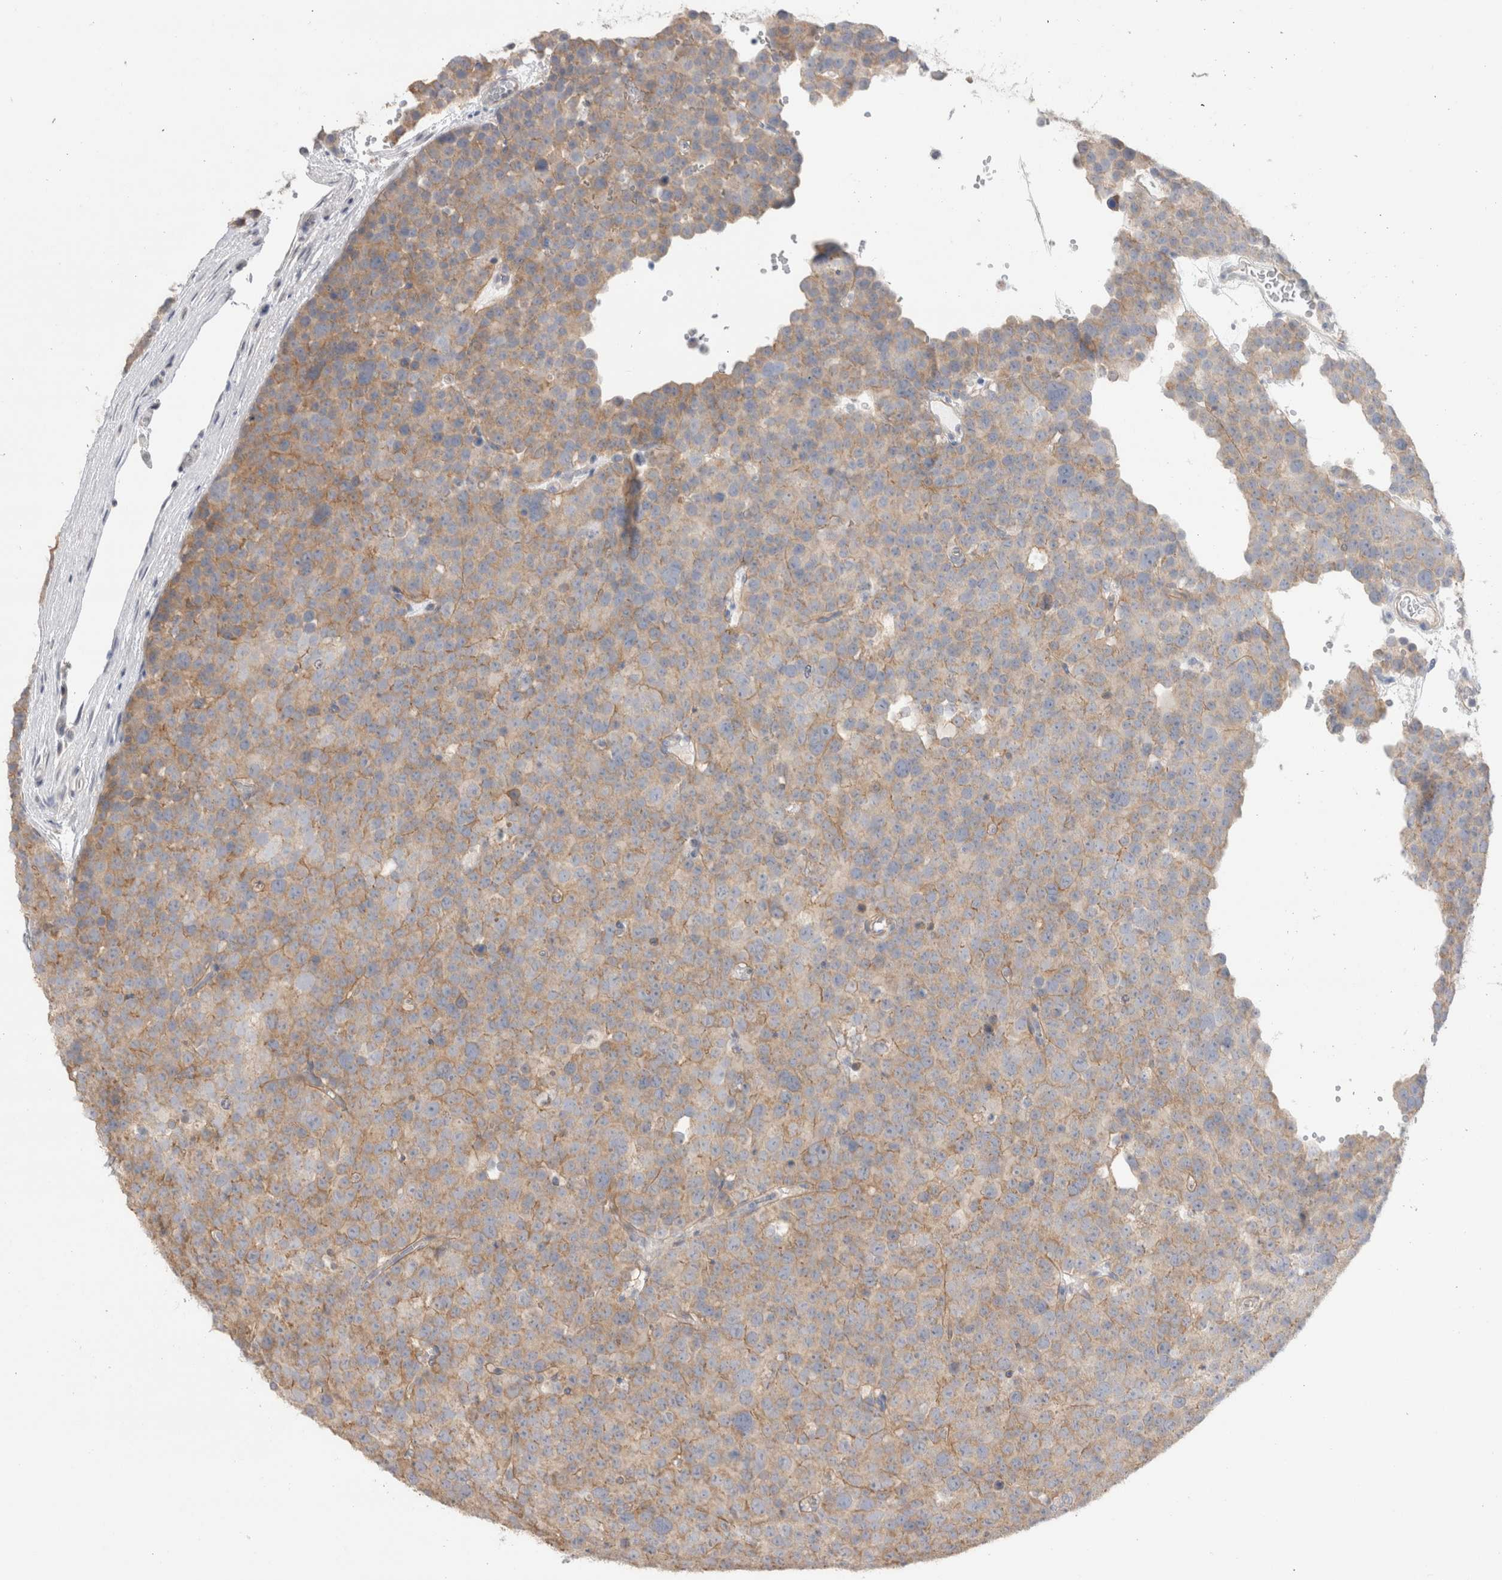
{"staining": {"intensity": "moderate", "quantity": "25%-75%", "location": "cytoplasmic/membranous"}, "tissue": "testis cancer", "cell_type": "Tumor cells", "image_type": "cancer", "snomed": [{"axis": "morphology", "description": "Seminoma, NOS"}, {"axis": "topography", "description": "Testis"}], "caption": "Immunohistochemical staining of human testis seminoma demonstrates medium levels of moderate cytoplasmic/membranous protein staining in approximately 25%-75% of tumor cells.", "gene": "DMD", "patient": {"sex": "male", "age": 71}}